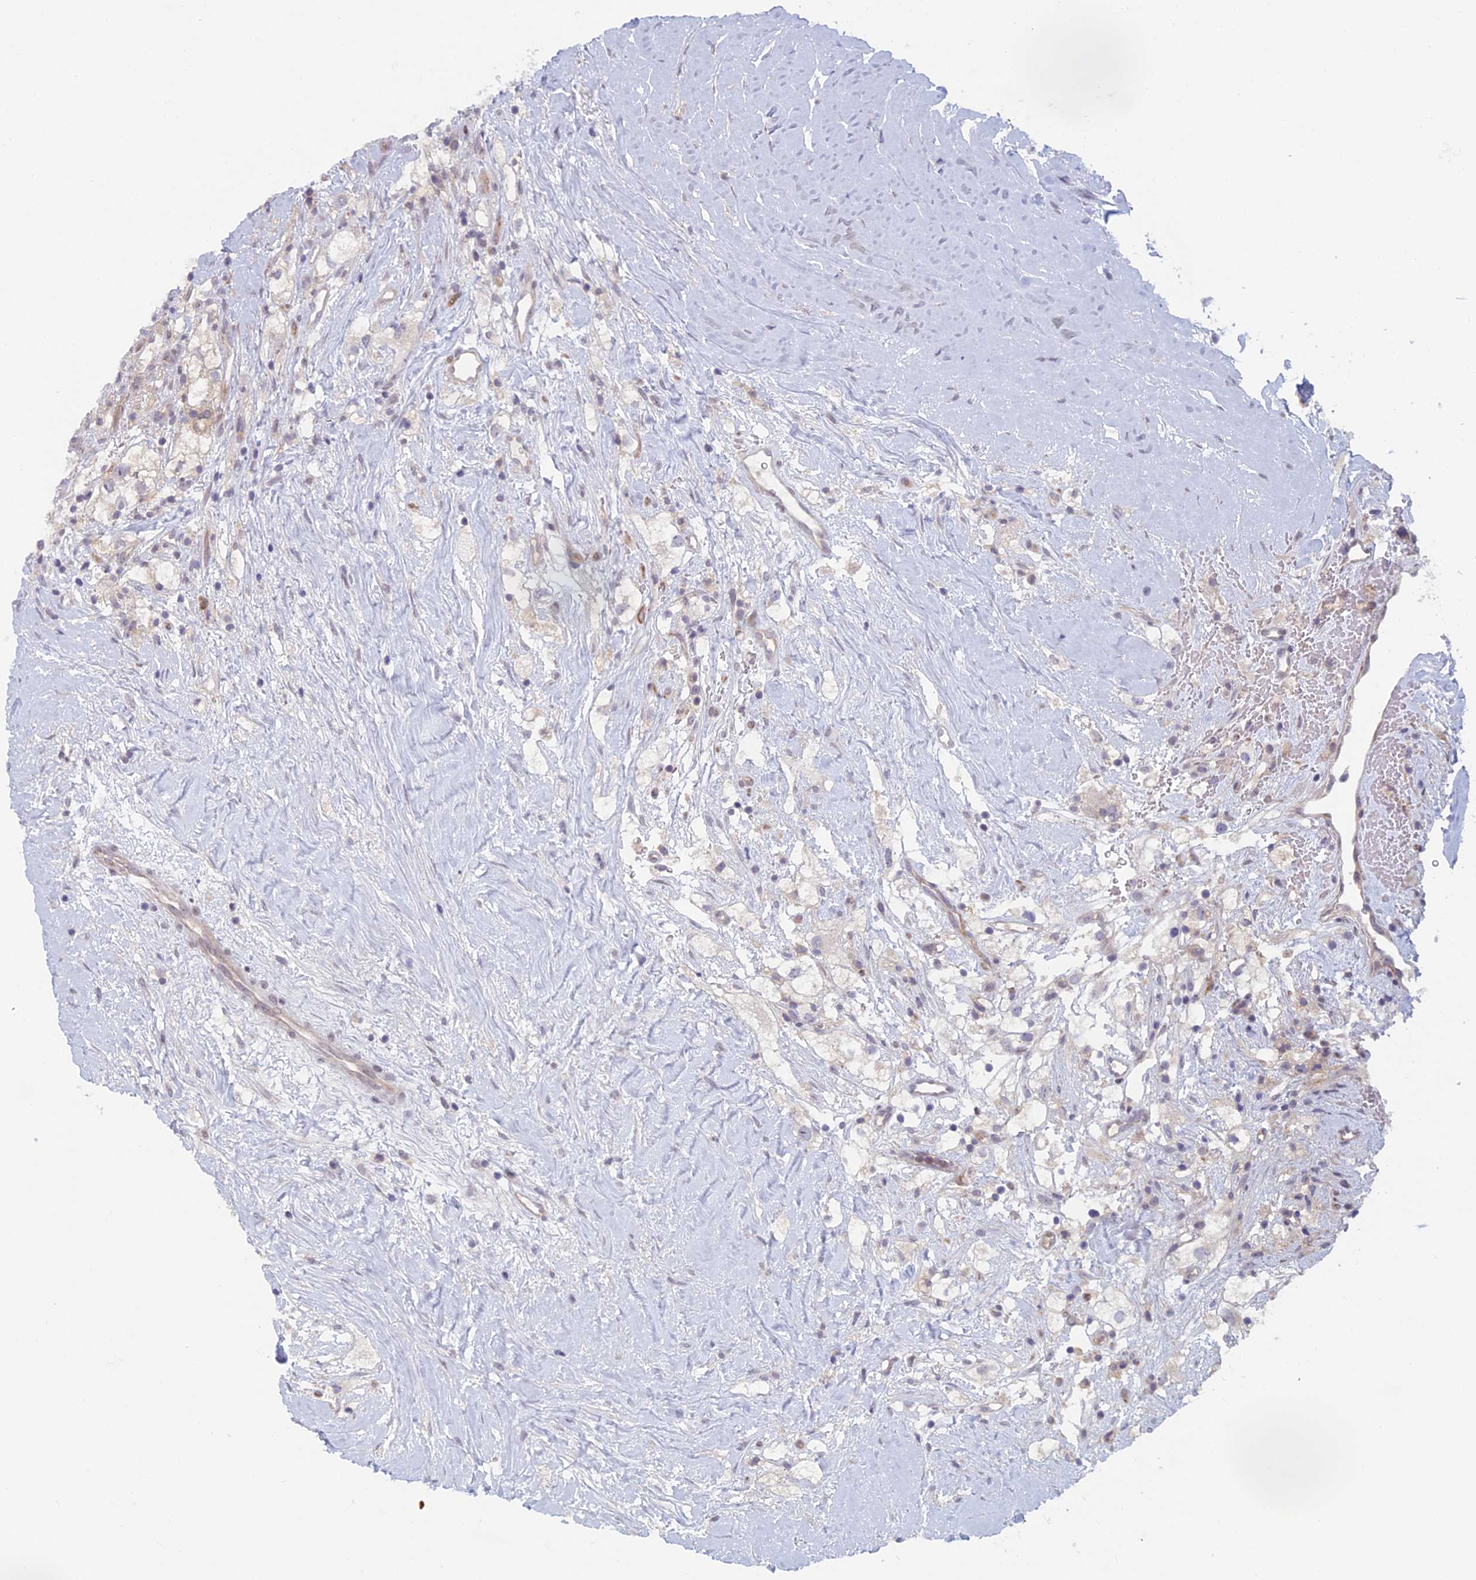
{"staining": {"intensity": "negative", "quantity": "none", "location": "none"}, "tissue": "renal cancer", "cell_type": "Tumor cells", "image_type": "cancer", "snomed": [{"axis": "morphology", "description": "Adenocarcinoma, NOS"}, {"axis": "topography", "description": "Kidney"}], "caption": "Tumor cells show no significant positivity in renal cancer (adenocarcinoma). (DAB (3,3'-diaminobenzidine) immunohistochemistry visualized using brightfield microscopy, high magnification).", "gene": "PPP1R26", "patient": {"sex": "male", "age": 59}}